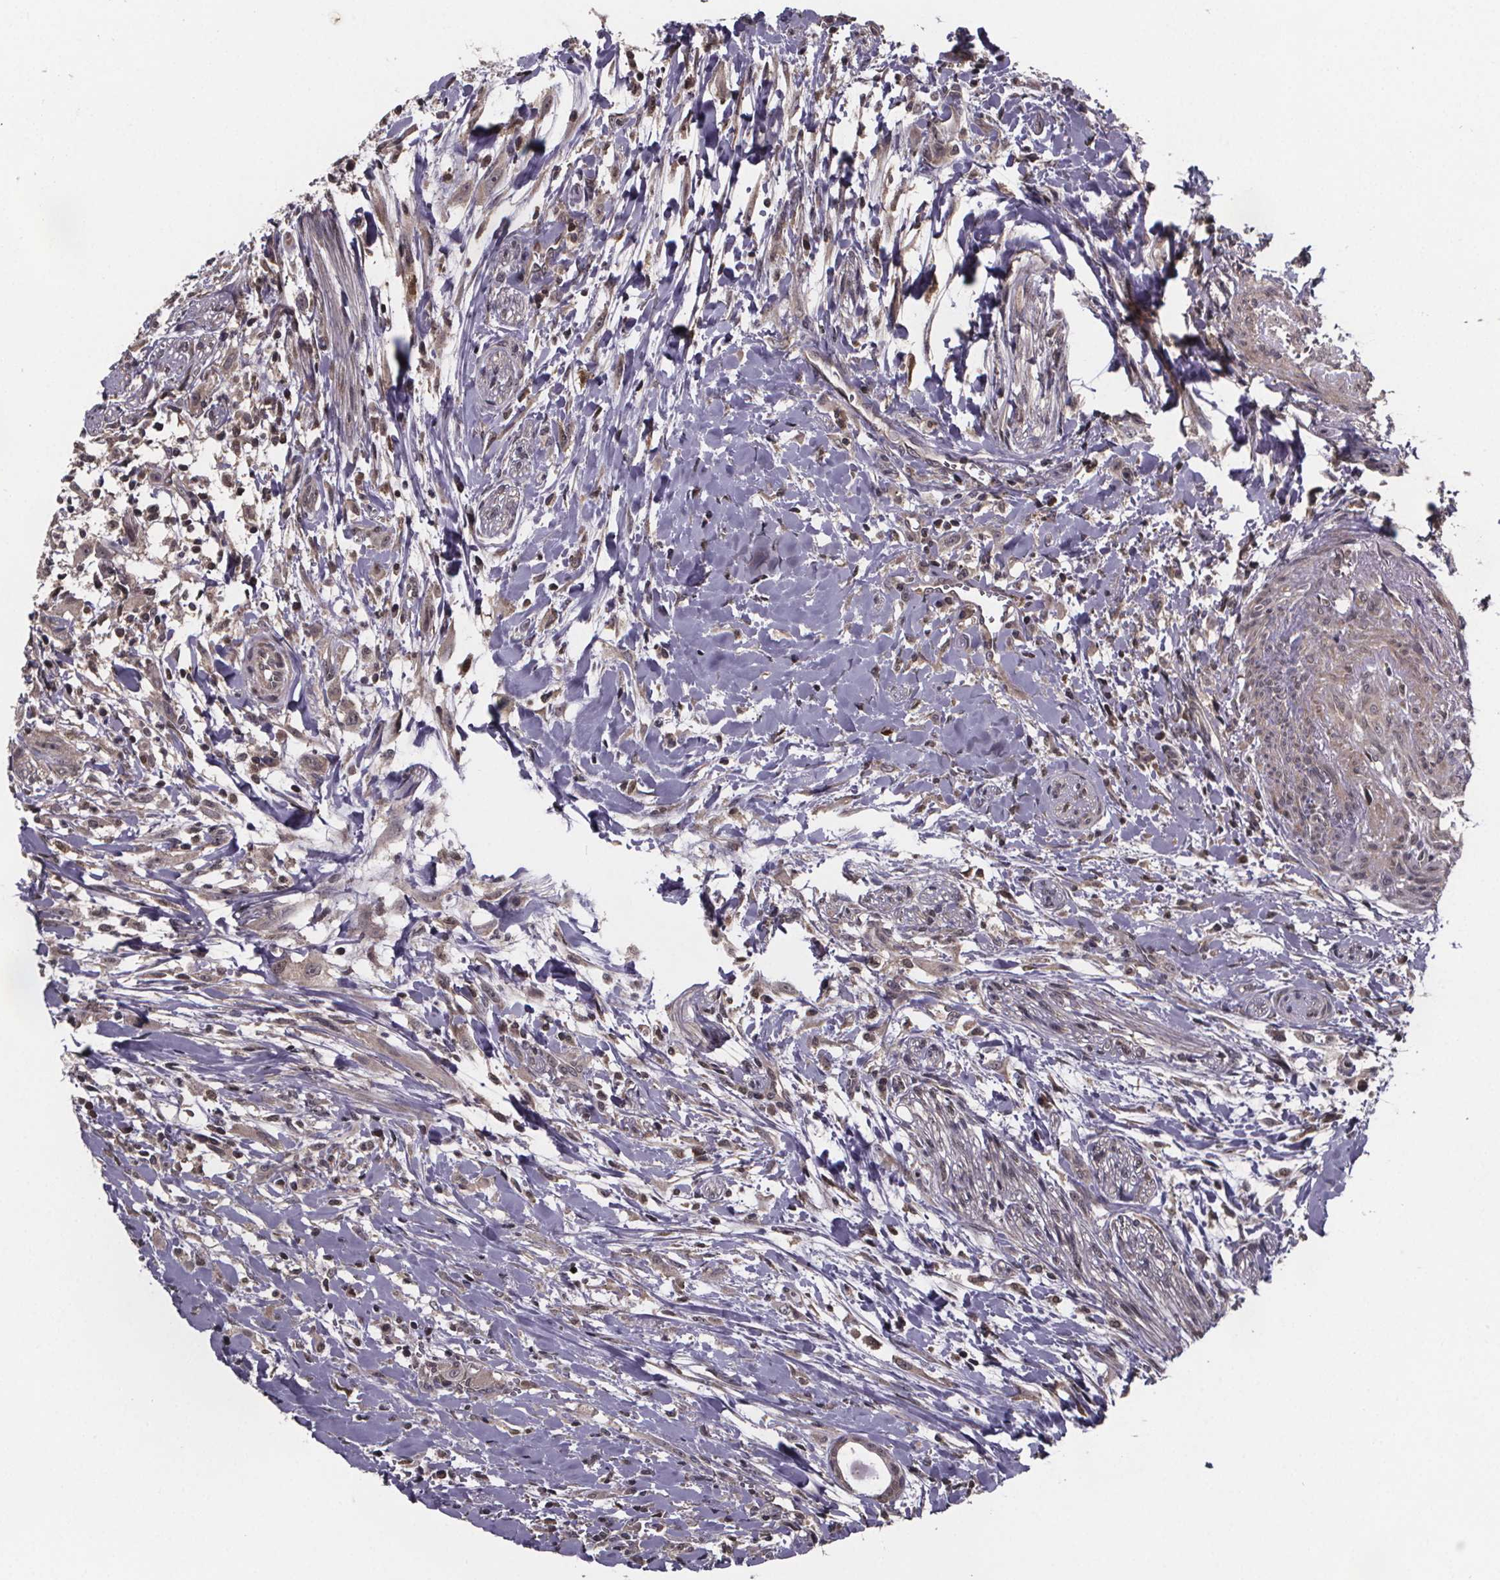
{"staining": {"intensity": "weak", "quantity": "<25%", "location": "cytoplasmic/membranous"}, "tissue": "head and neck cancer", "cell_type": "Tumor cells", "image_type": "cancer", "snomed": [{"axis": "morphology", "description": "Squamous cell carcinoma, NOS"}, {"axis": "morphology", "description": "Squamous cell carcinoma, metastatic, NOS"}, {"axis": "topography", "description": "Oral tissue"}, {"axis": "topography", "description": "Head-Neck"}], "caption": "There is no significant staining in tumor cells of head and neck cancer (squamous cell carcinoma). Brightfield microscopy of IHC stained with DAB (3,3'-diaminobenzidine) (brown) and hematoxylin (blue), captured at high magnification.", "gene": "FN3KRP", "patient": {"sex": "female", "age": 85}}